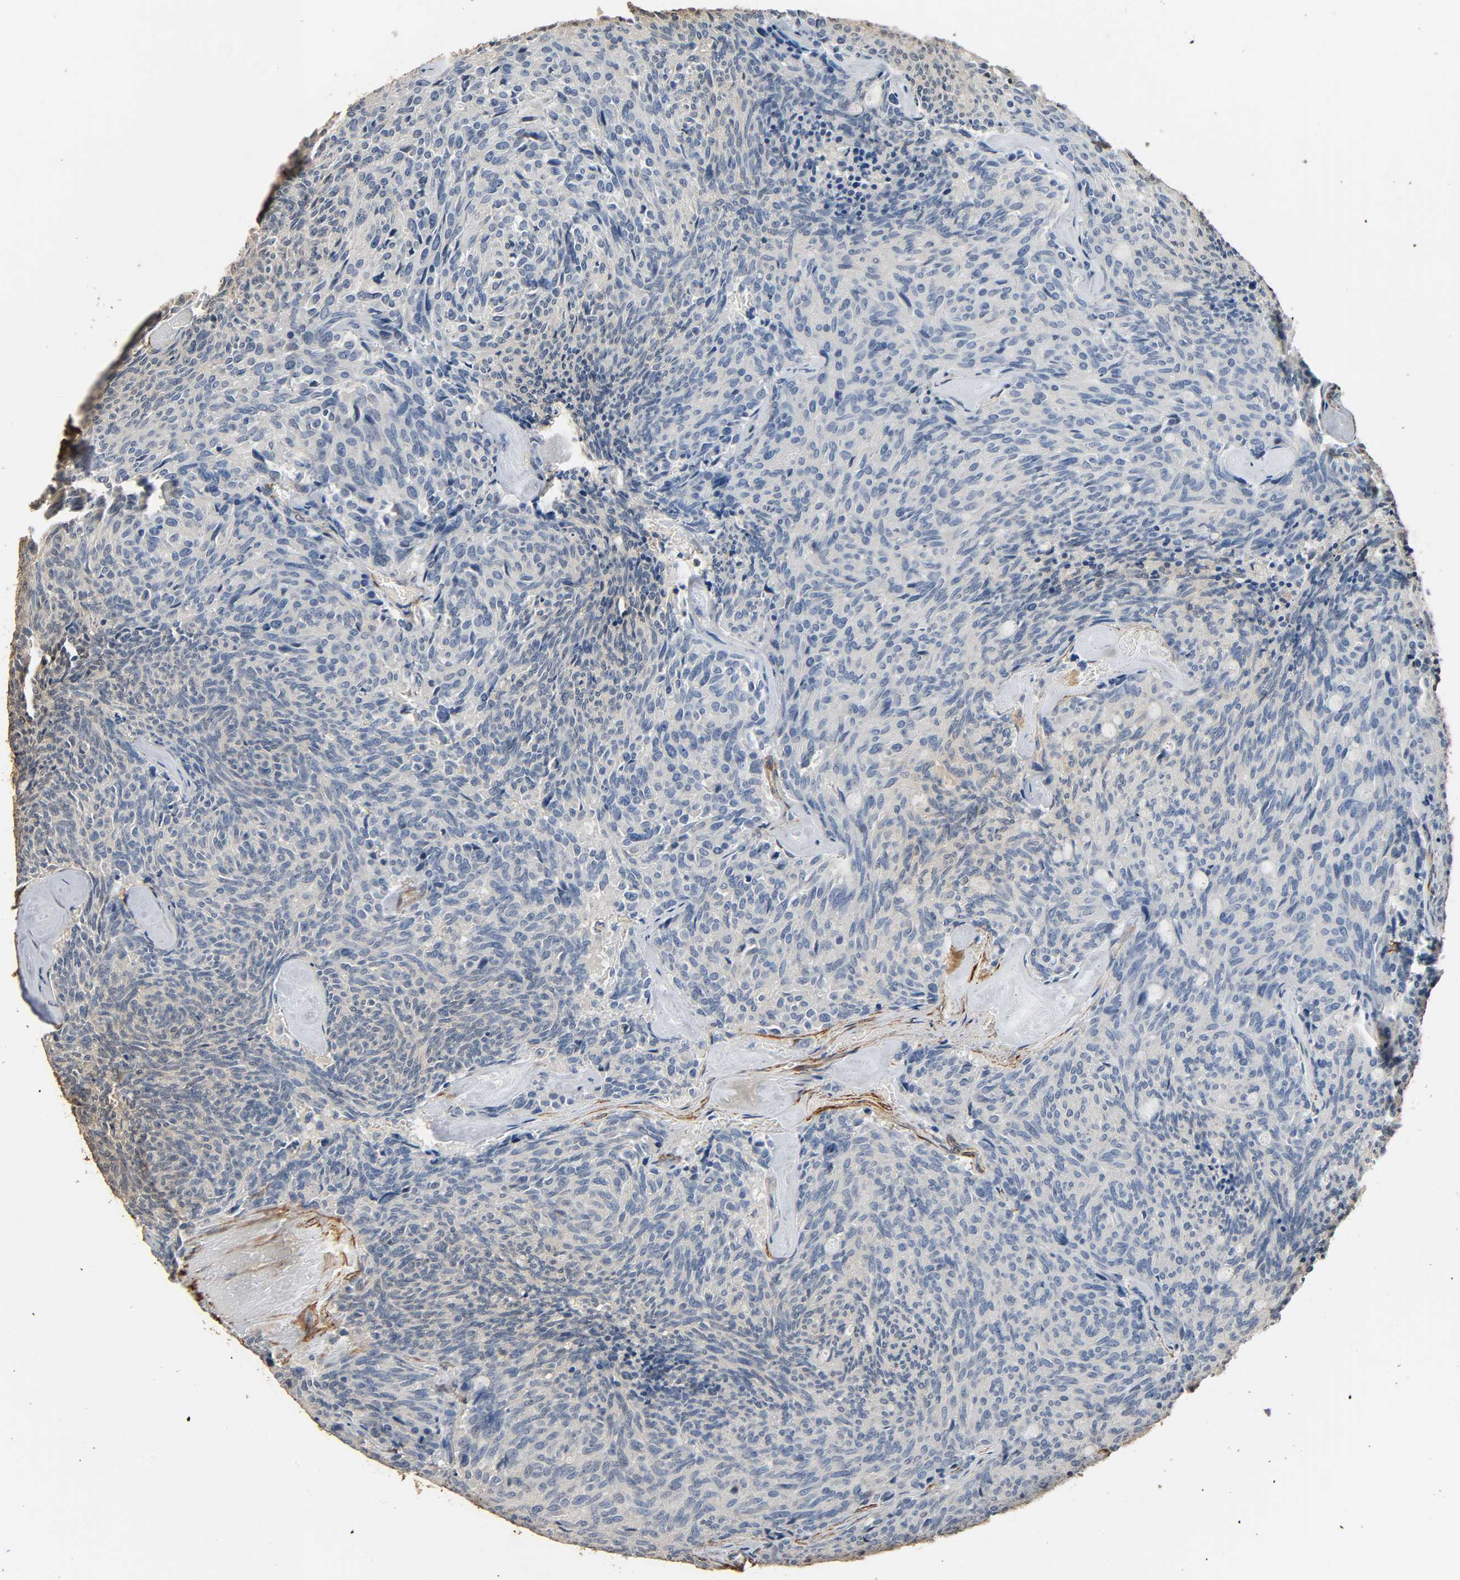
{"staining": {"intensity": "weak", "quantity": "<25%", "location": "cytoplasmic/membranous"}, "tissue": "carcinoid", "cell_type": "Tumor cells", "image_type": "cancer", "snomed": [{"axis": "morphology", "description": "Carcinoid, malignant, NOS"}, {"axis": "topography", "description": "Pancreas"}], "caption": "Malignant carcinoid was stained to show a protein in brown. There is no significant positivity in tumor cells.", "gene": "GSTA3", "patient": {"sex": "female", "age": 54}}